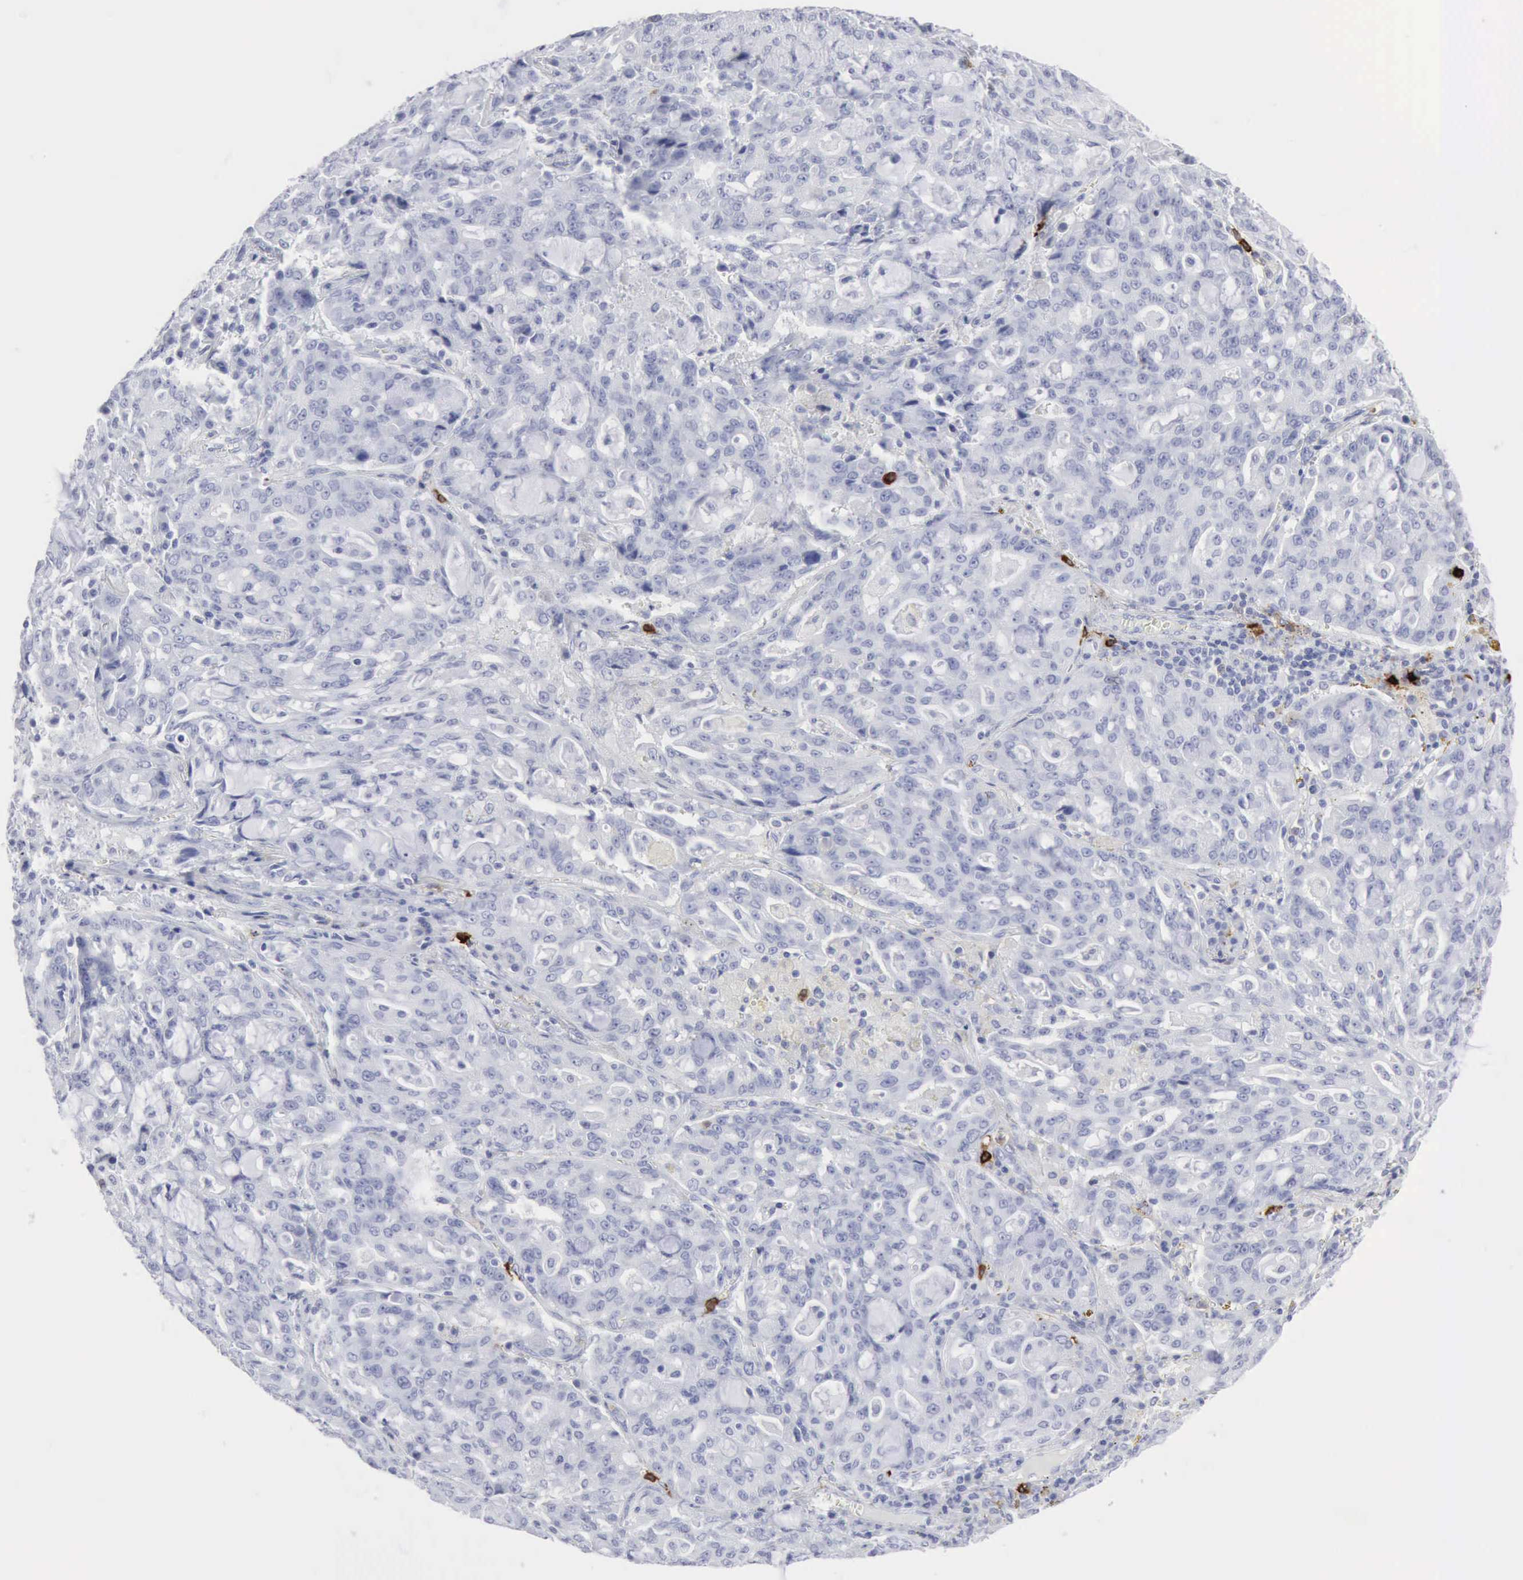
{"staining": {"intensity": "negative", "quantity": "none", "location": "none"}, "tissue": "lung cancer", "cell_type": "Tumor cells", "image_type": "cancer", "snomed": [{"axis": "morphology", "description": "Adenocarcinoma, NOS"}, {"axis": "topography", "description": "Lung"}], "caption": "Immunohistochemistry (IHC) micrograph of neoplastic tissue: human lung adenocarcinoma stained with DAB reveals no significant protein expression in tumor cells. (Immunohistochemistry (IHC), brightfield microscopy, high magnification).", "gene": "CMA1", "patient": {"sex": "female", "age": 44}}